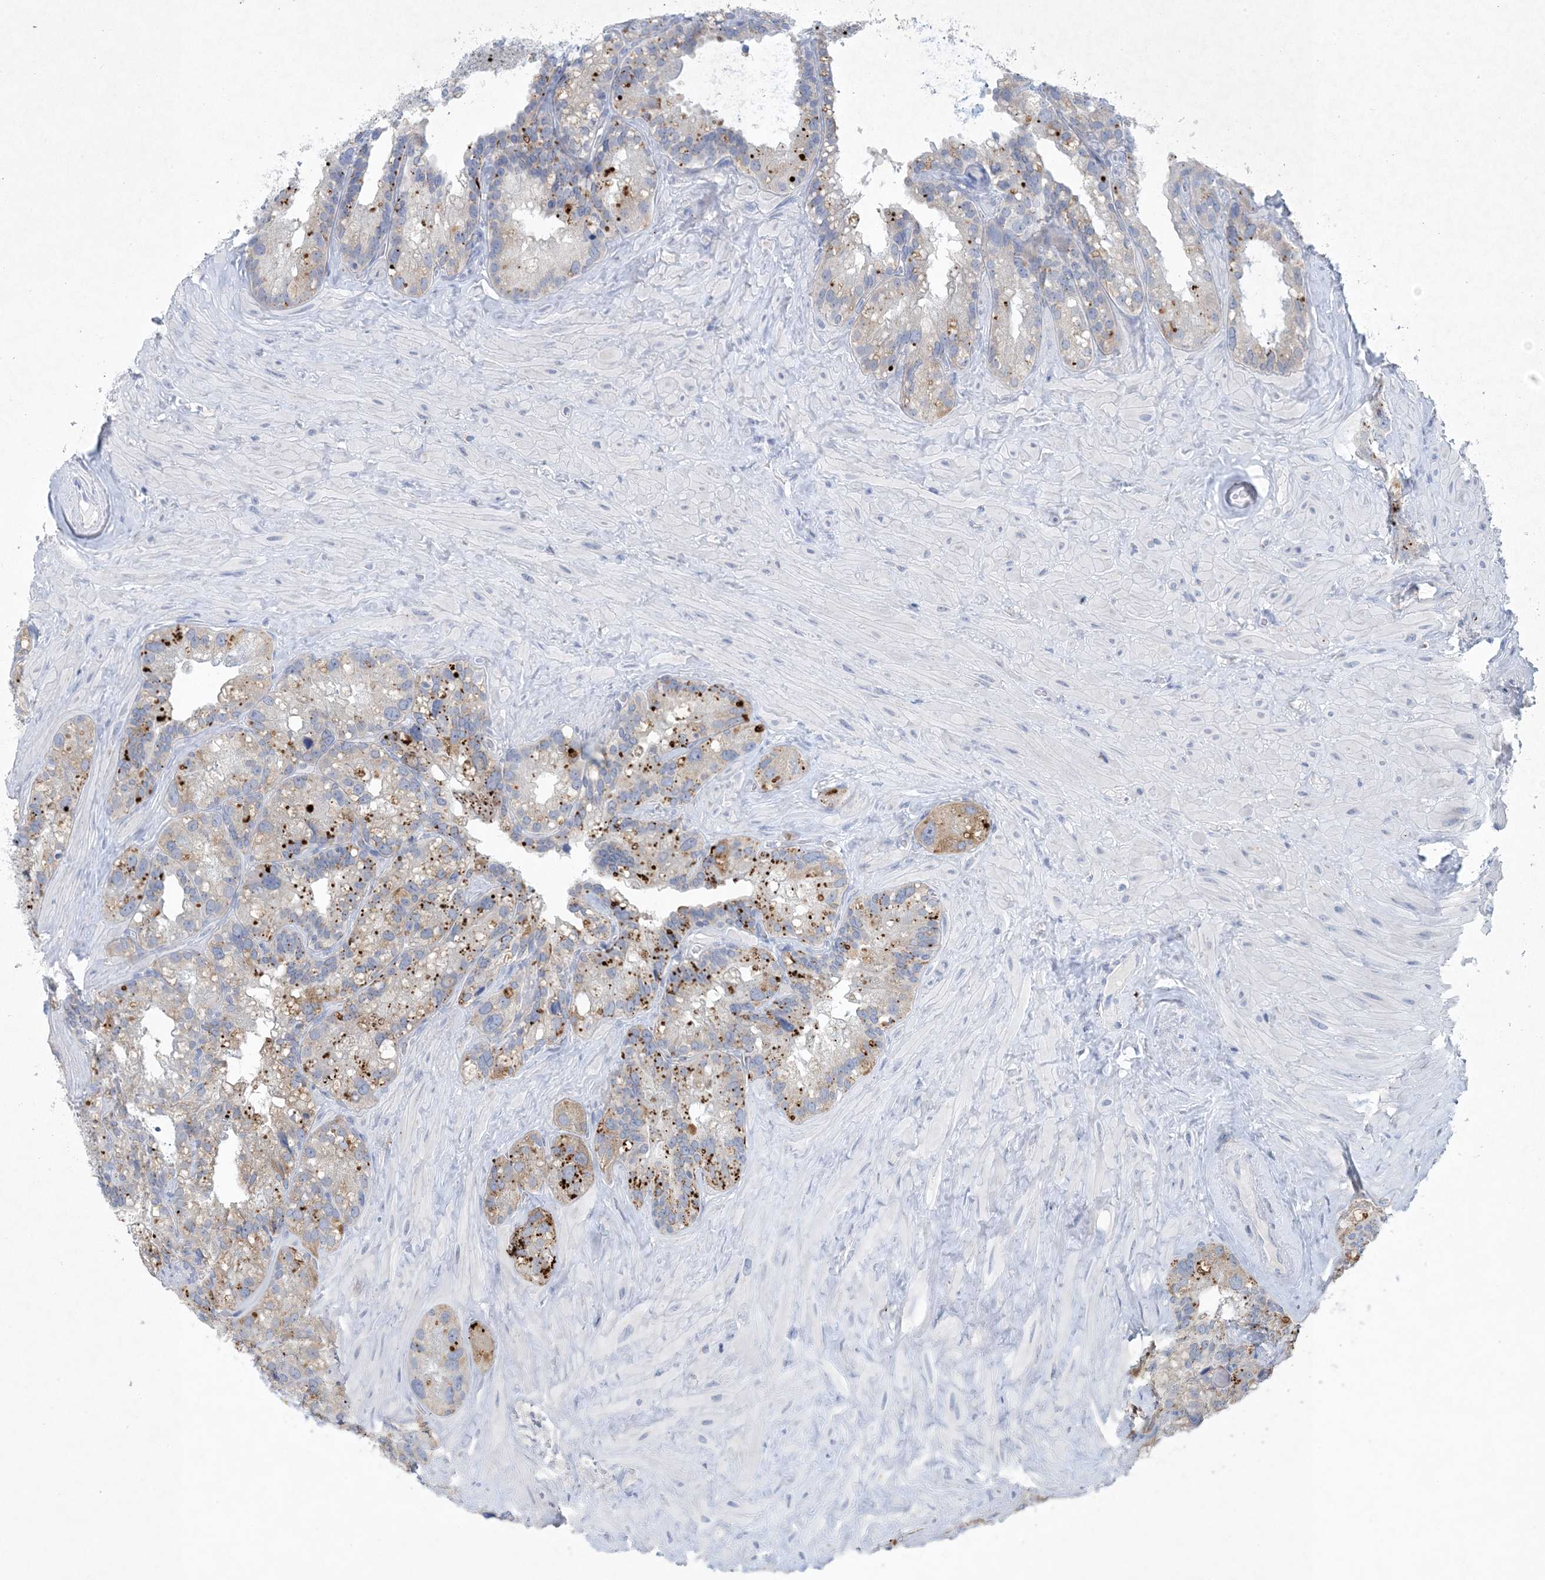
{"staining": {"intensity": "weak", "quantity": "<25%", "location": "cytoplasmic/membranous"}, "tissue": "seminal vesicle", "cell_type": "Glandular cells", "image_type": "normal", "snomed": [{"axis": "morphology", "description": "Normal tissue, NOS"}, {"axis": "topography", "description": "Prostate"}, {"axis": "topography", "description": "Seminal veicle"}], "caption": "IHC micrograph of unremarkable seminal vesicle: human seminal vesicle stained with DAB exhibits no significant protein positivity in glandular cells.", "gene": "GABRG1", "patient": {"sex": "male", "age": 68}}